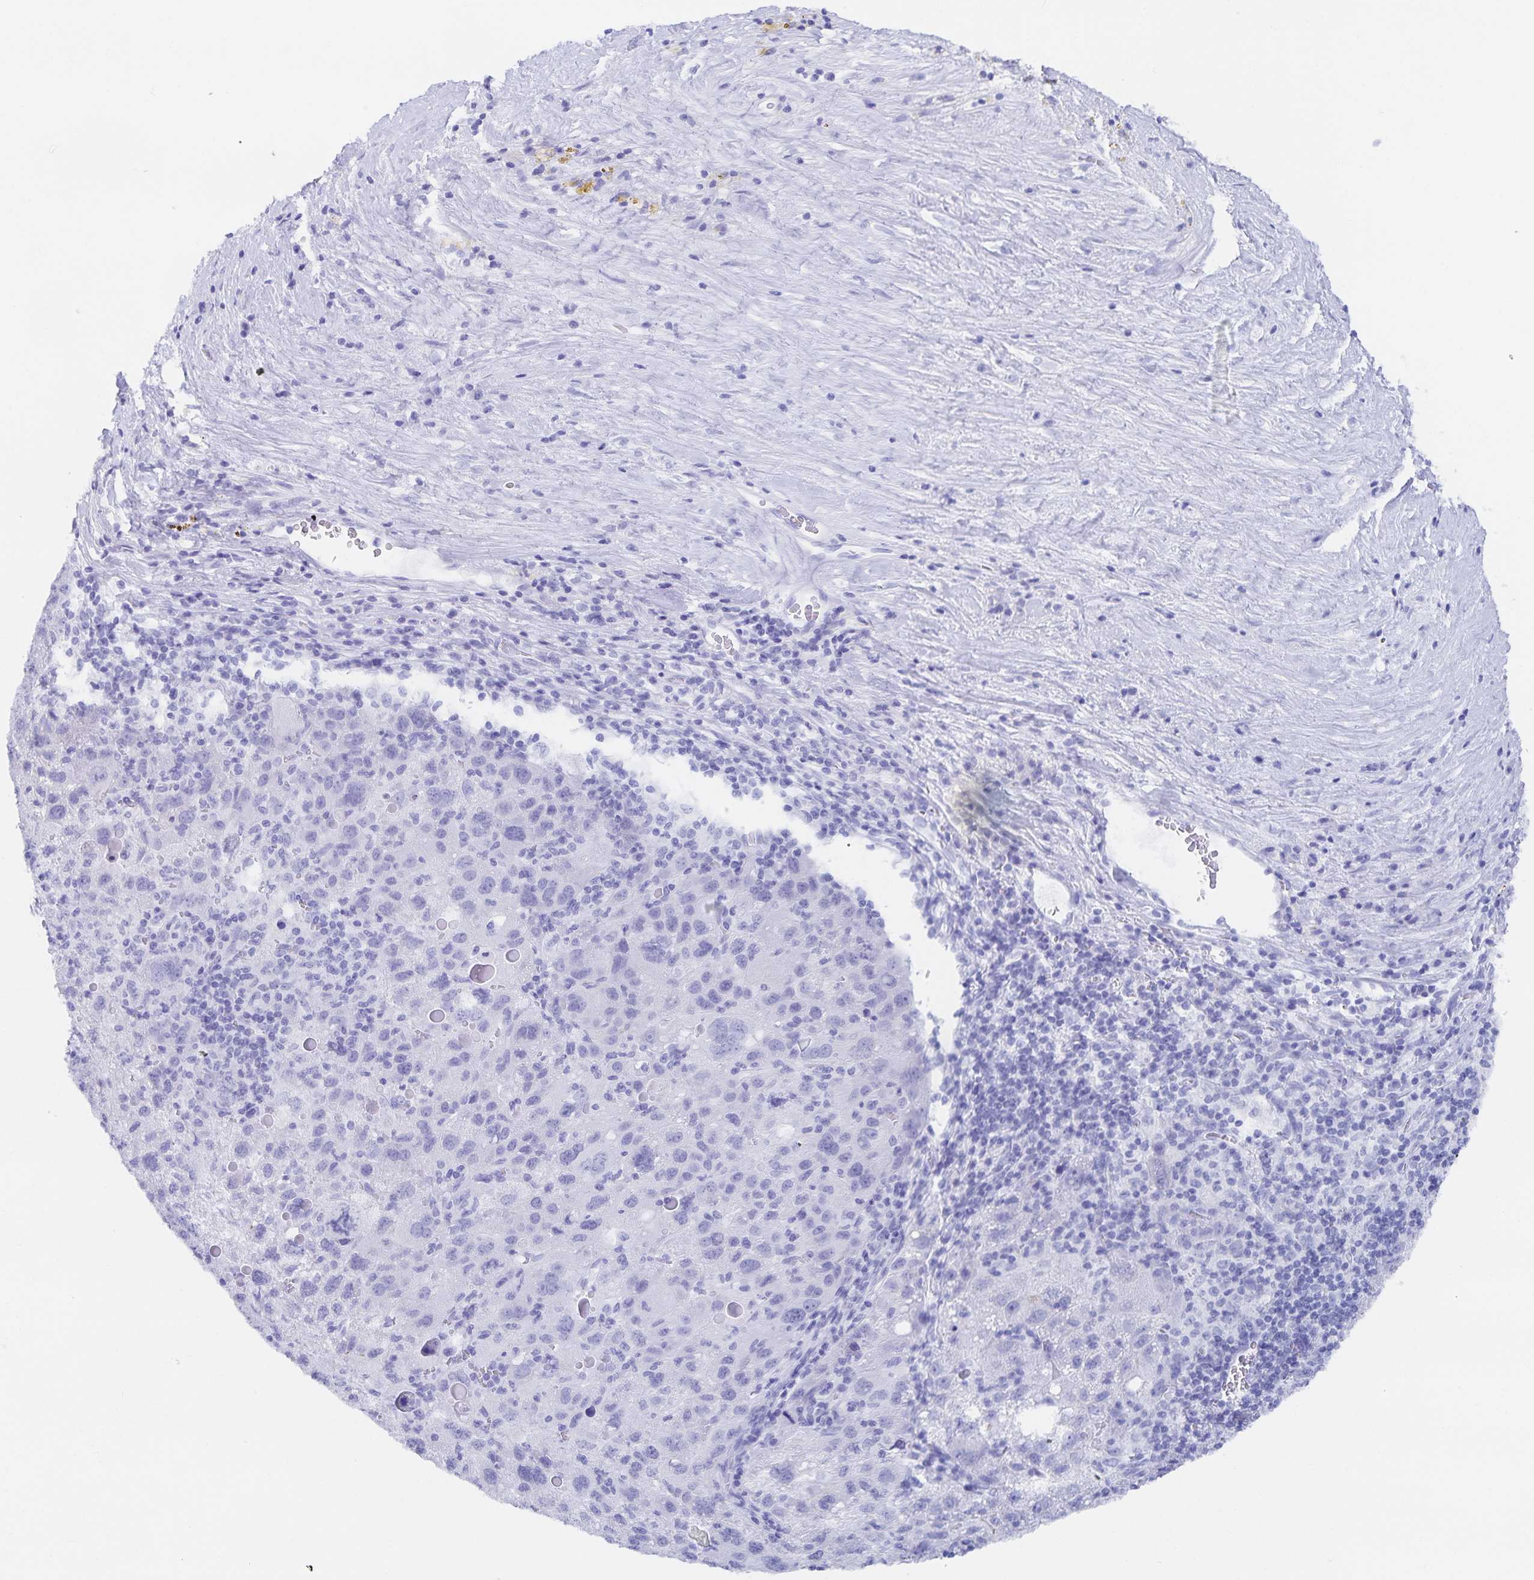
{"staining": {"intensity": "negative", "quantity": "none", "location": "none"}, "tissue": "liver cancer", "cell_type": "Tumor cells", "image_type": "cancer", "snomed": [{"axis": "morphology", "description": "Carcinoma, Hepatocellular, NOS"}, {"axis": "topography", "description": "Liver"}], "caption": "This is an immunohistochemistry micrograph of hepatocellular carcinoma (liver). There is no staining in tumor cells.", "gene": "SNTN", "patient": {"sex": "female", "age": 77}}